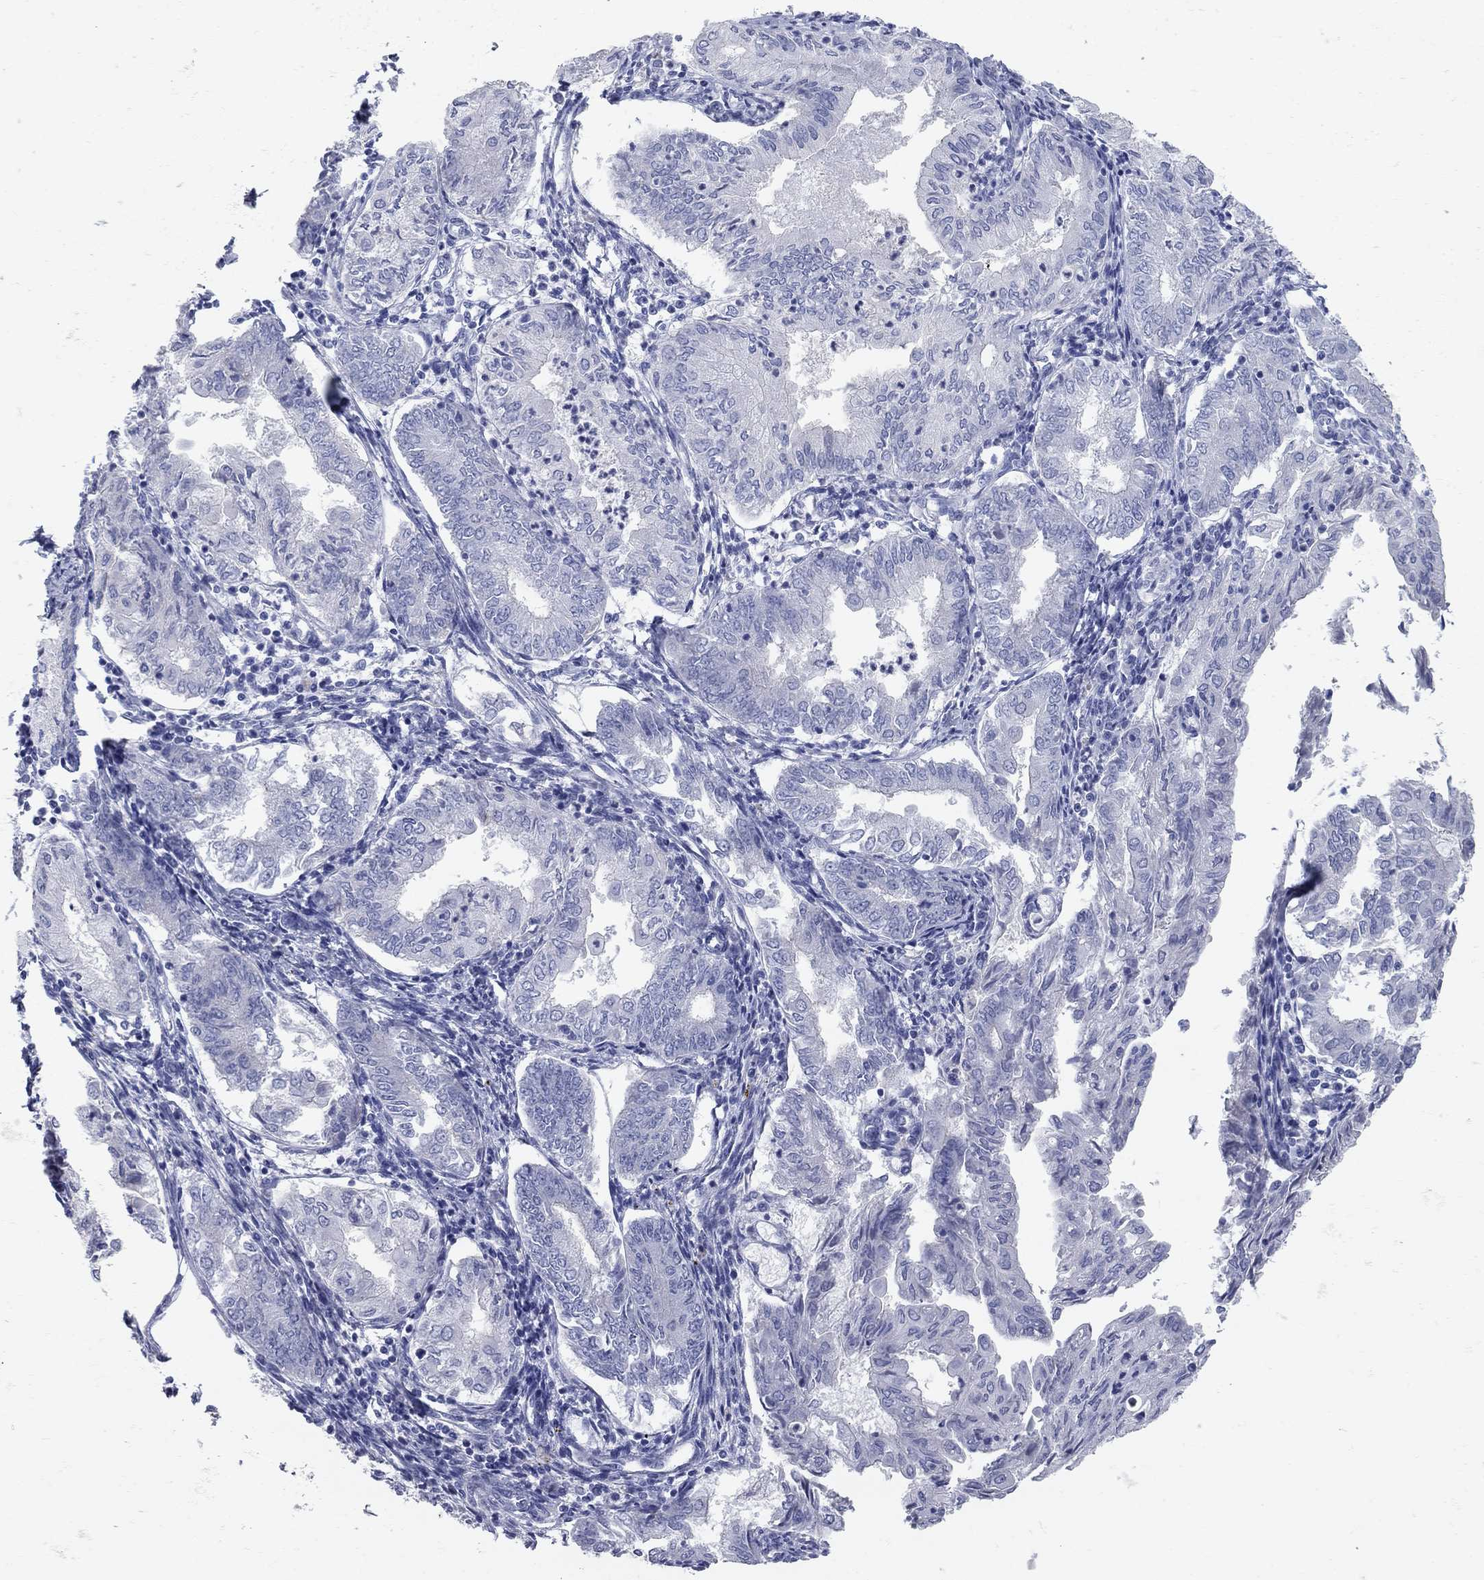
{"staining": {"intensity": "negative", "quantity": "none", "location": "none"}, "tissue": "endometrial cancer", "cell_type": "Tumor cells", "image_type": "cancer", "snomed": [{"axis": "morphology", "description": "Adenocarcinoma, NOS"}, {"axis": "topography", "description": "Endometrium"}], "caption": "Immunohistochemical staining of human adenocarcinoma (endometrial) demonstrates no significant expression in tumor cells.", "gene": "AOX1", "patient": {"sex": "female", "age": 68}}